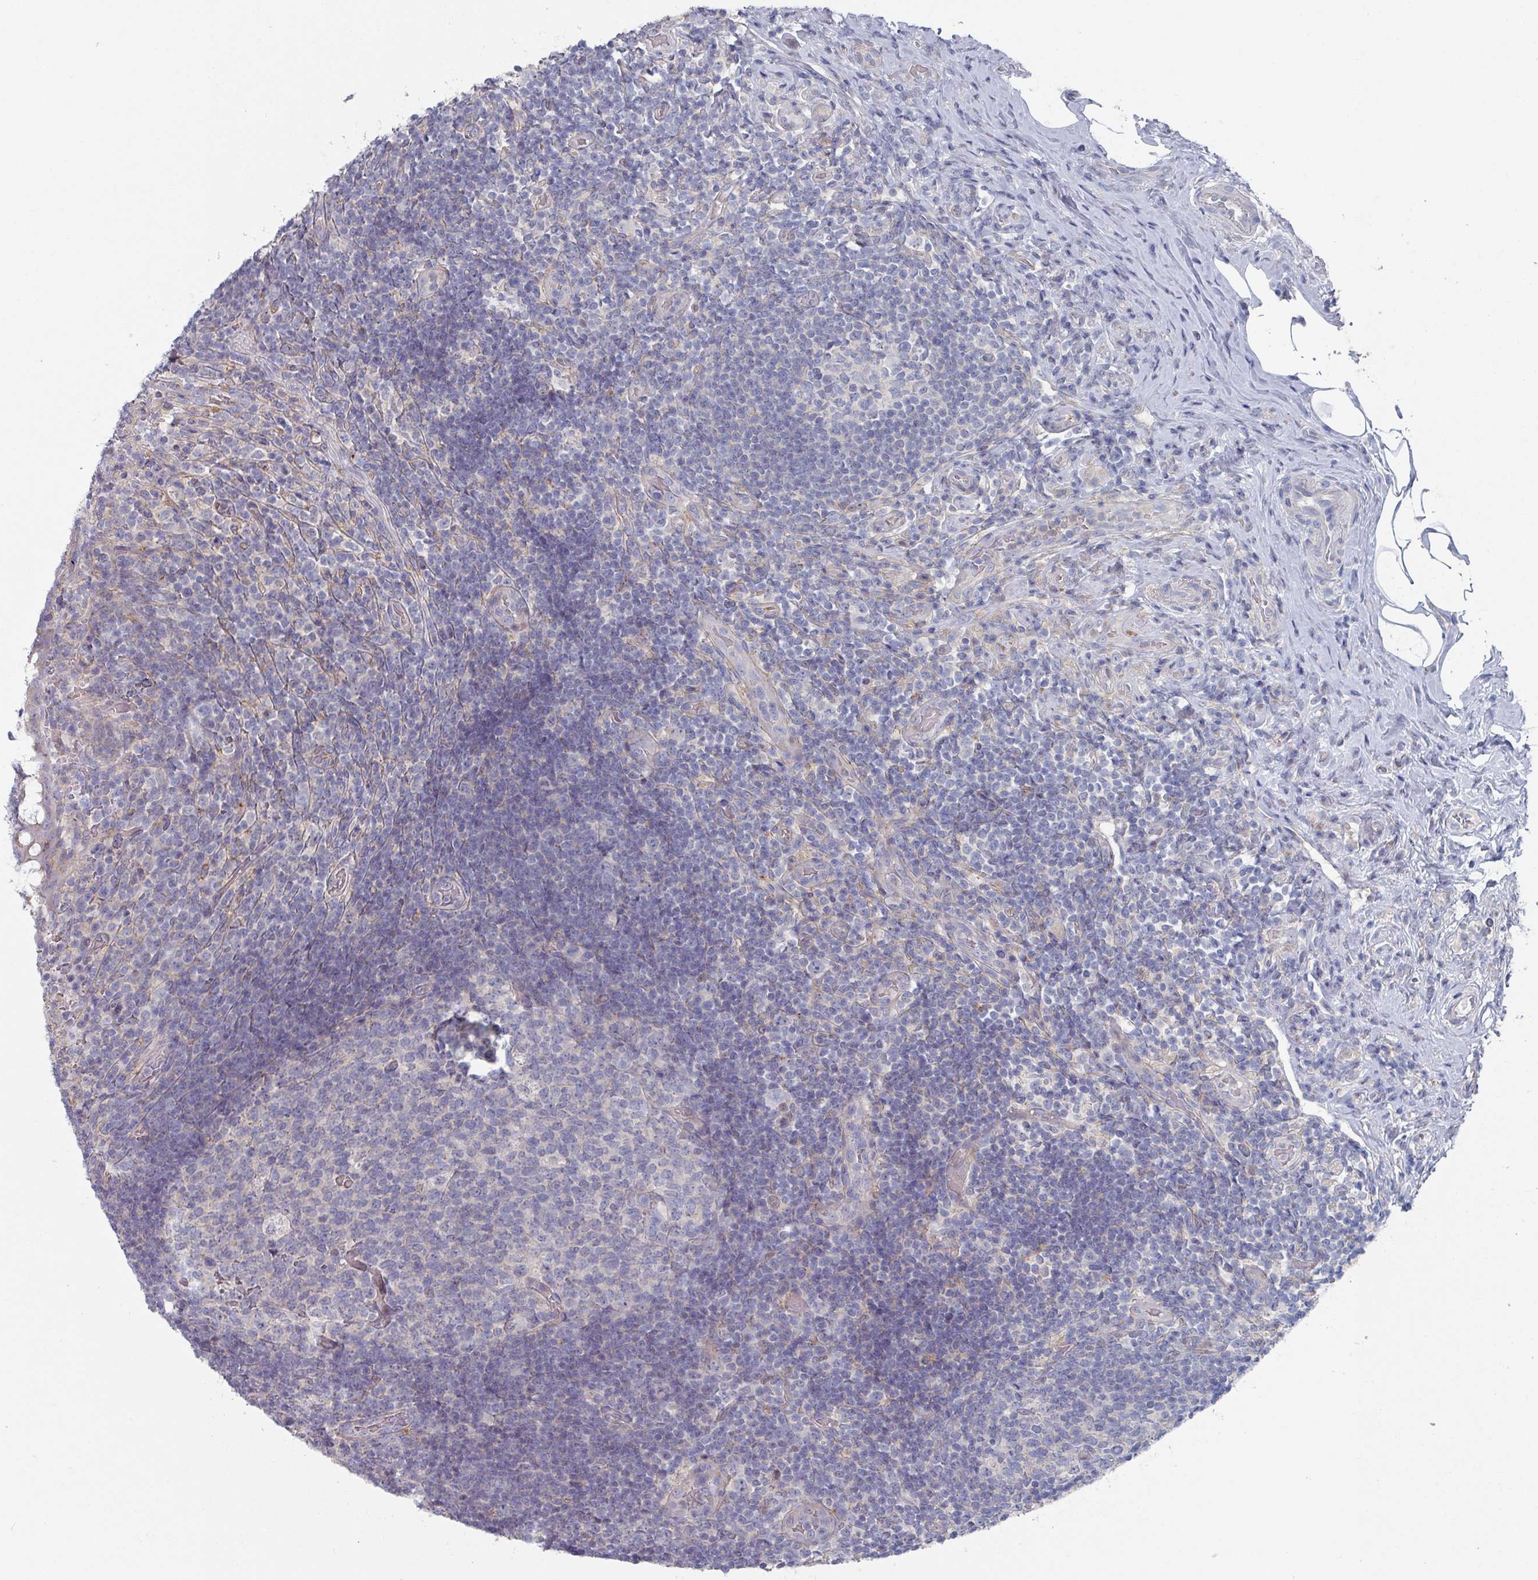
{"staining": {"intensity": "strong", "quantity": "<25%", "location": "cytoplasmic/membranous"}, "tissue": "appendix", "cell_type": "Glandular cells", "image_type": "normal", "snomed": [{"axis": "morphology", "description": "Normal tissue, NOS"}, {"axis": "topography", "description": "Appendix"}], "caption": "Appendix stained with a brown dye reveals strong cytoplasmic/membranous positive staining in about <25% of glandular cells.", "gene": "EFL1", "patient": {"sex": "female", "age": 43}}